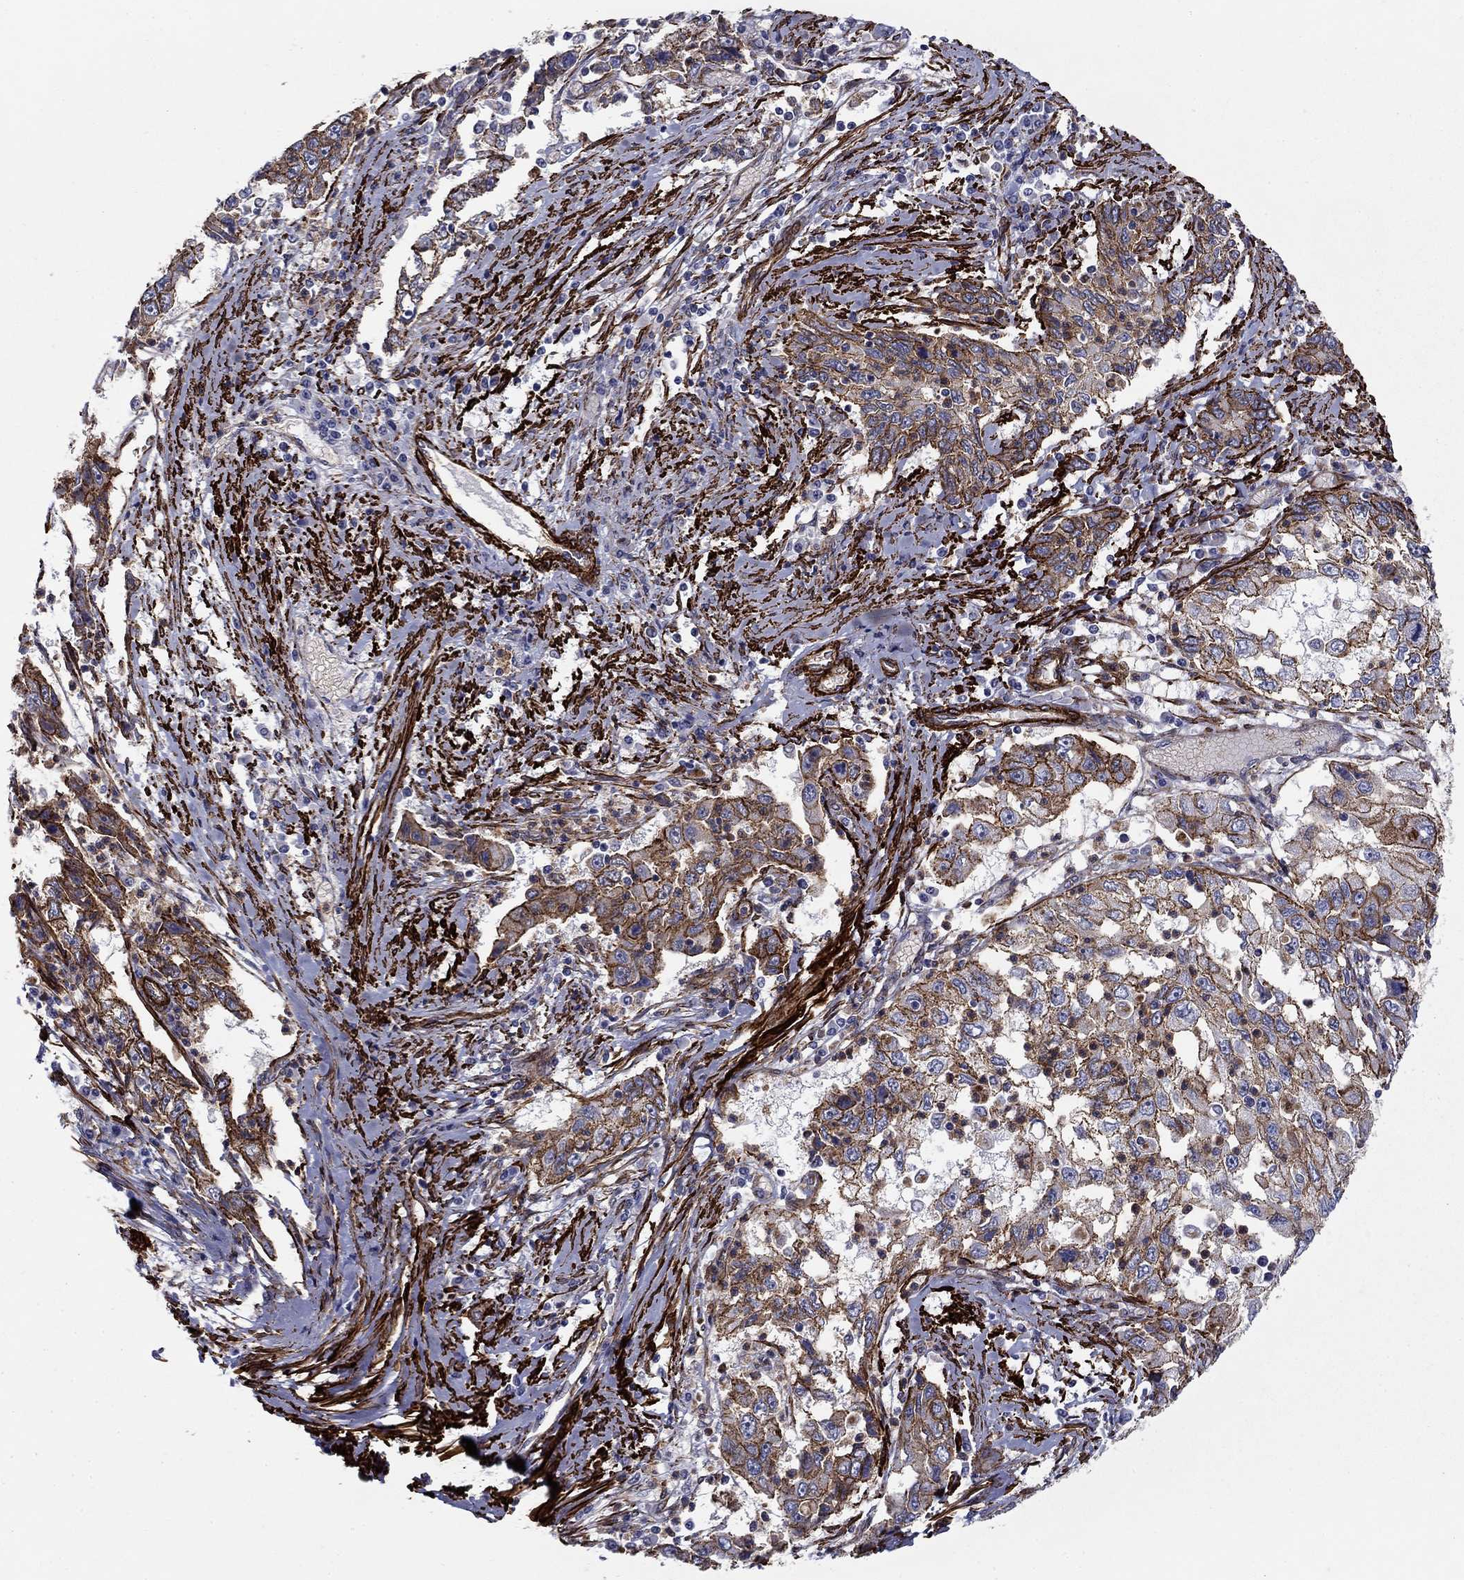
{"staining": {"intensity": "strong", "quantity": ">75%", "location": "cytoplasmic/membranous"}, "tissue": "cervical cancer", "cell_type": "Tumor cells", "image_type": "cancer", "snomed": [{"axis": "morphology", "description": "Squamous cell carcinoma, NOS"}, {"axis": "topography", "description": "Cervix"}], "caption": "The image displays a brown stain indicating the presence of a protein in the cytoplasmic/membranous of tumor cells in squamous cell carcinoma (cervical).", "gene": "KRBA1", "patient": {"sex": "female", "age": 36}}